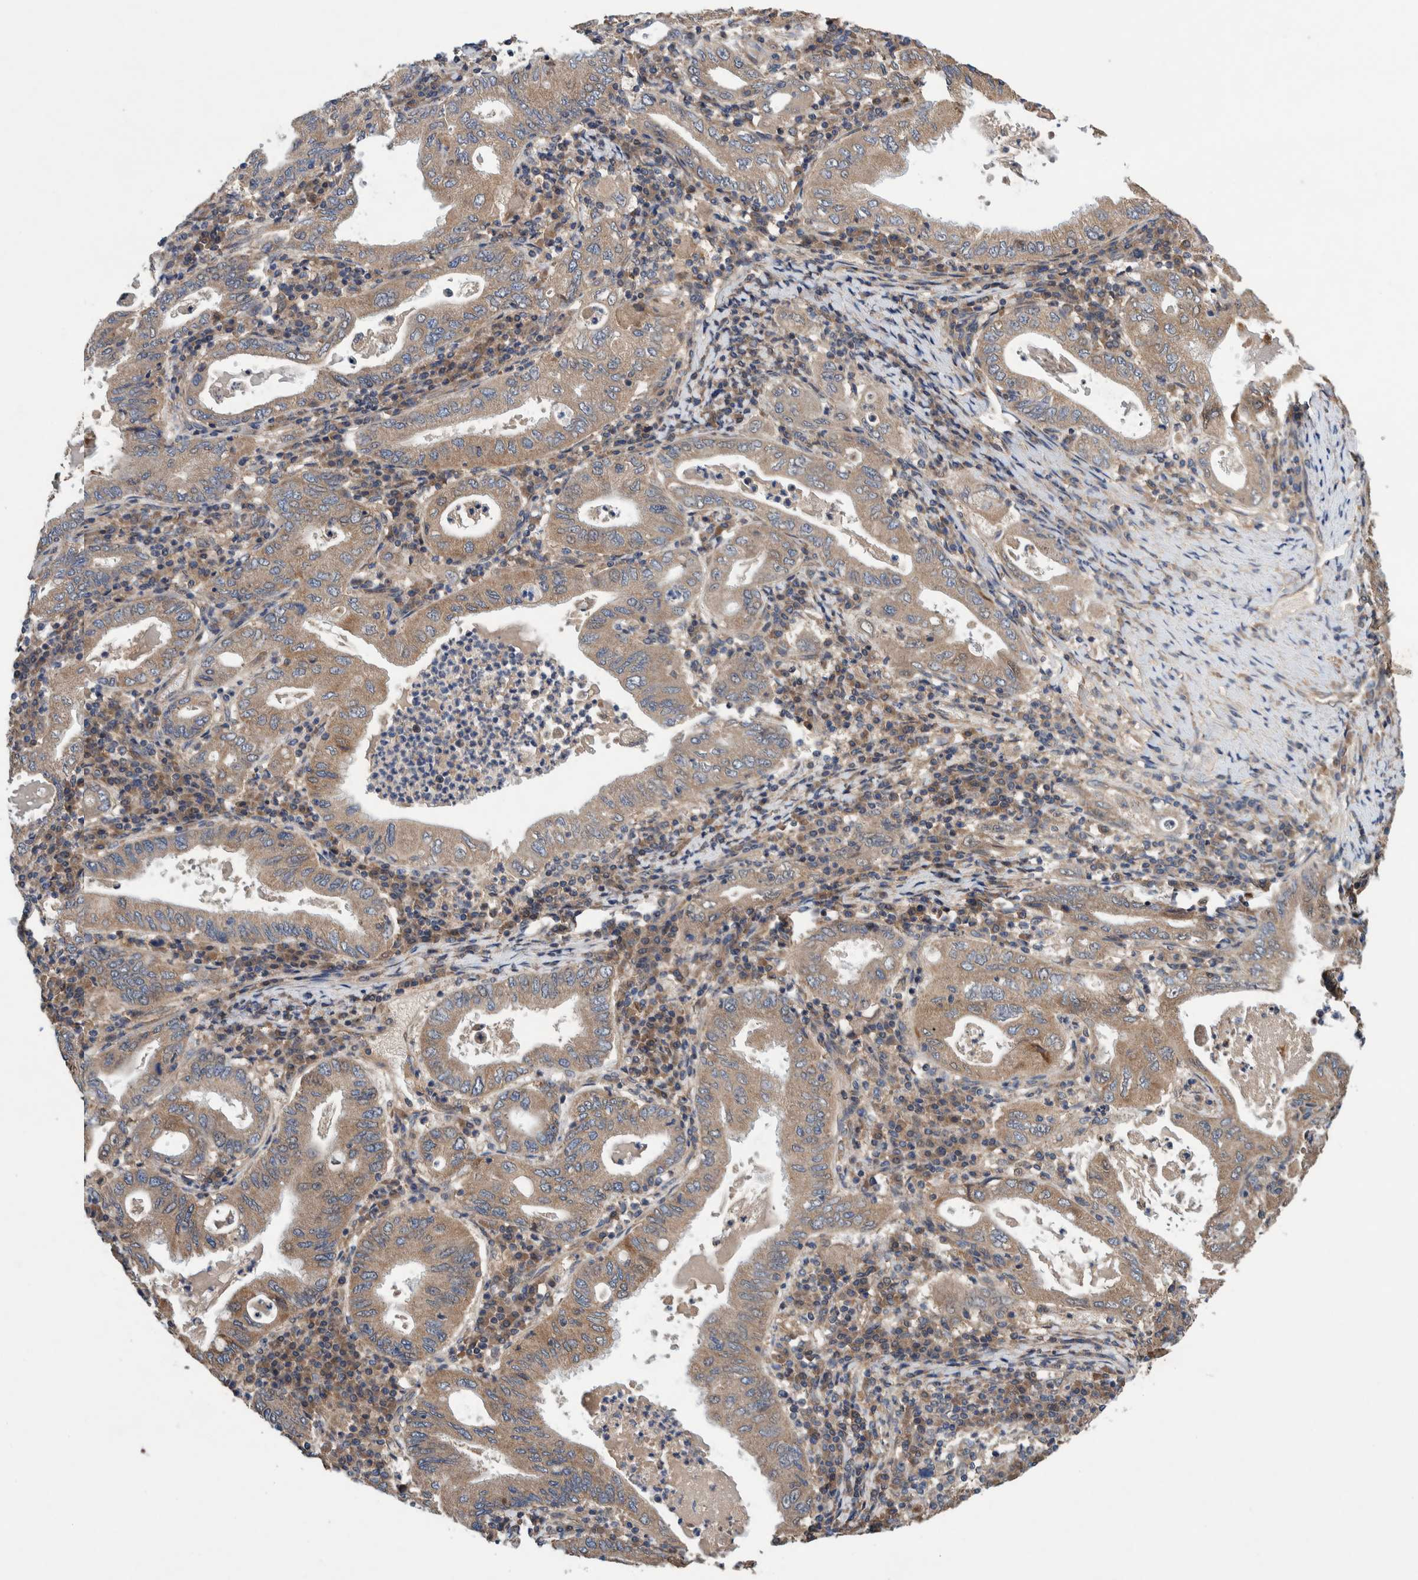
{"staining": {"intensity": "weak", "quantity": ">75%", "location": "cytoplasmic/membranous"}, "tissue": "stomach cancer", "cell_type": "Tumor cells", "image_type": "cancer", "snomed": [{"axis": "morphology", "description": "Normal tissue, NOS"}, {"axis": "morphology", "description": "Adenocarcinoma, NOS"}, {"axis": "topography", "description": "Esophagus"}, {"axis": "topography", "description": "Stomach, upper"}, {"axis": "topography", "description": "Peripheral nerve tissue"}], "caption": "Tumor cells demonstrate weak cytoplasmic/membranous positivity in about >75% of cells in stomach cancer (adenocarcinoma).", "gene": "PIK3R6", "patient": {"sex": "male", "age": 62}}